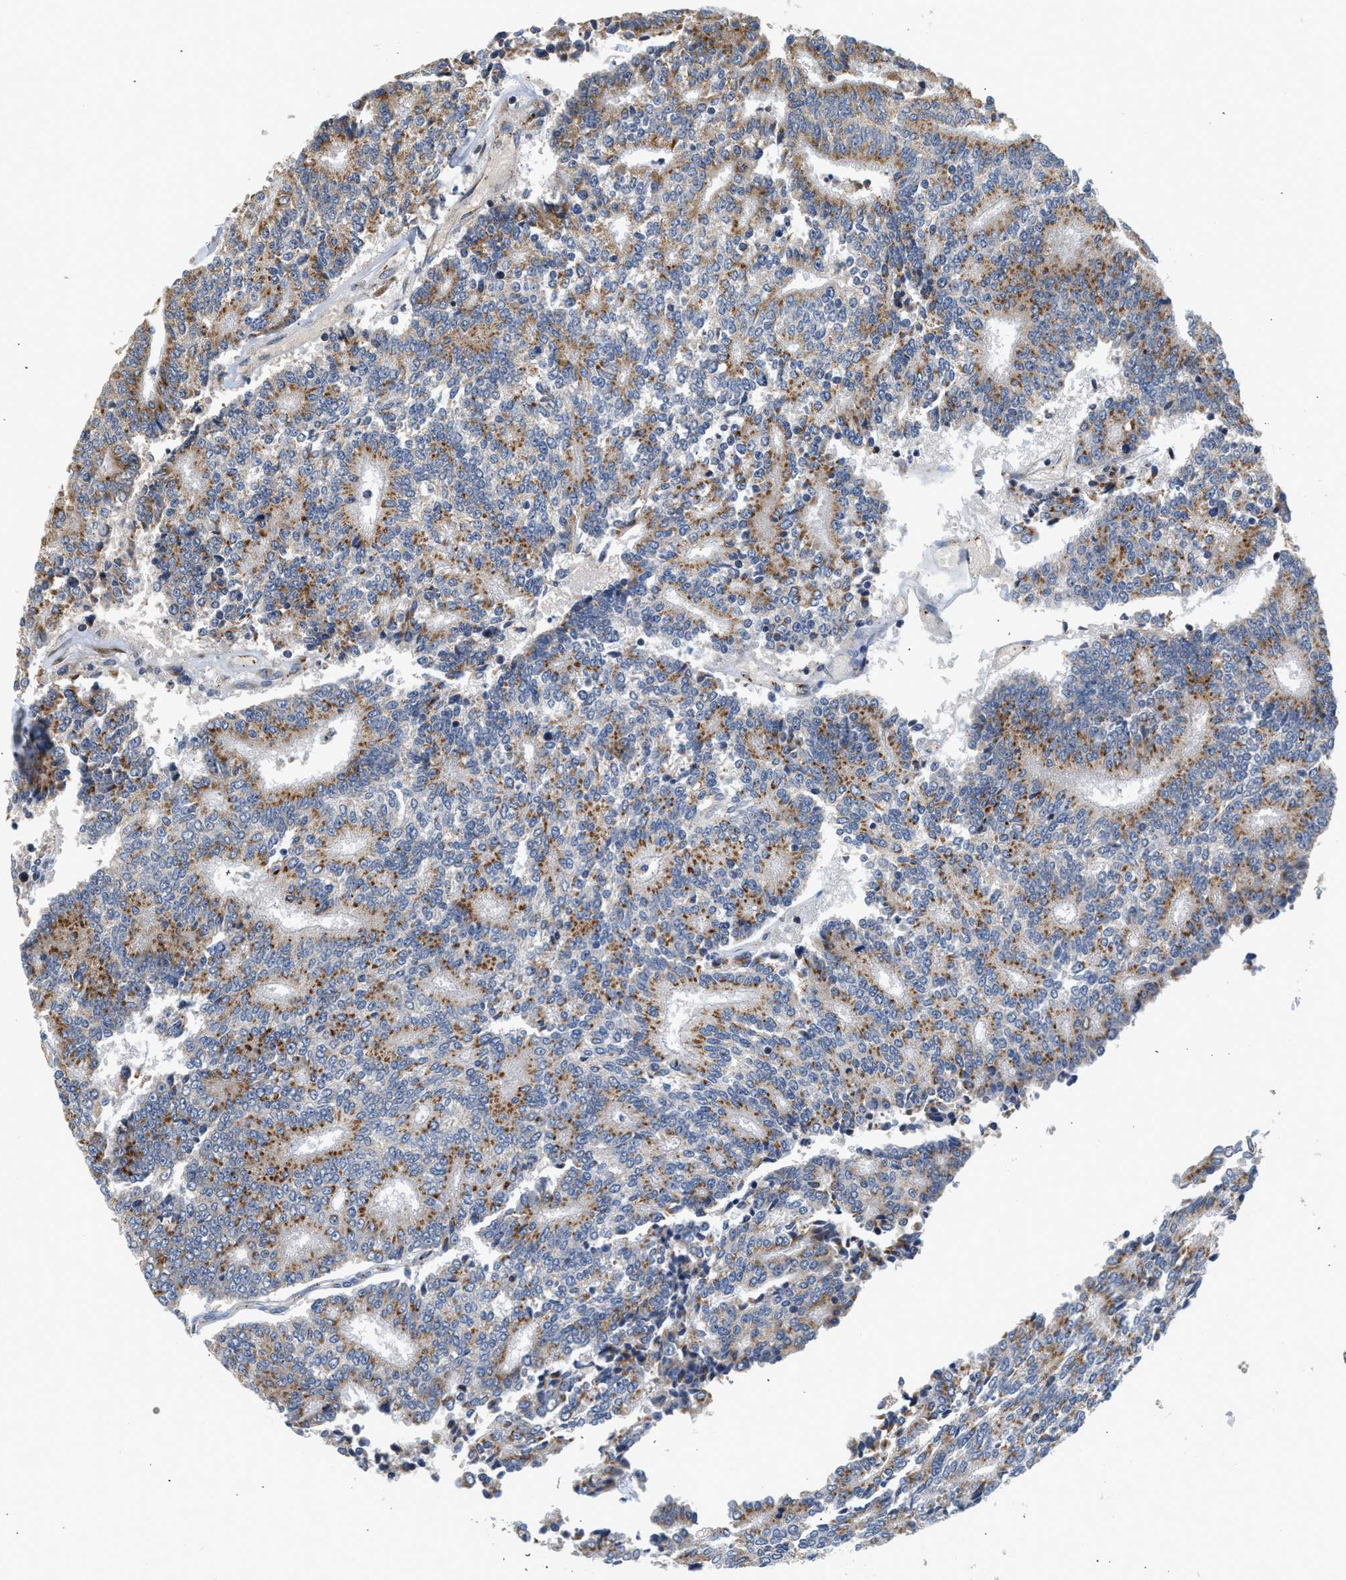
{"staining": {"intensity": "moderate", "quantity": "25%-75%", "location": "cytoplasmic/membranous"}, "tissue": "prostate cancer", "cell_type": "Tumor cells", "image_type": "cancer", "snomed": [{"axis": "morphology", "description": "Normal tissue, NOS"}, {"axis": "morphology", "description": "Adenocarcinoma, High grade"}, {"axis": "topography", "description": "Prostate"}, {"axis": "topography", "description": "Seminal veicle"}], "caption": "The photomicrograph reveals staining of prostate cancer, revealing moderate cytoplasmic/membranous protein positivity (brown color) within tumor cells.", "gene": "PIM1", "patient": {"sex": "male", "age": 55}}